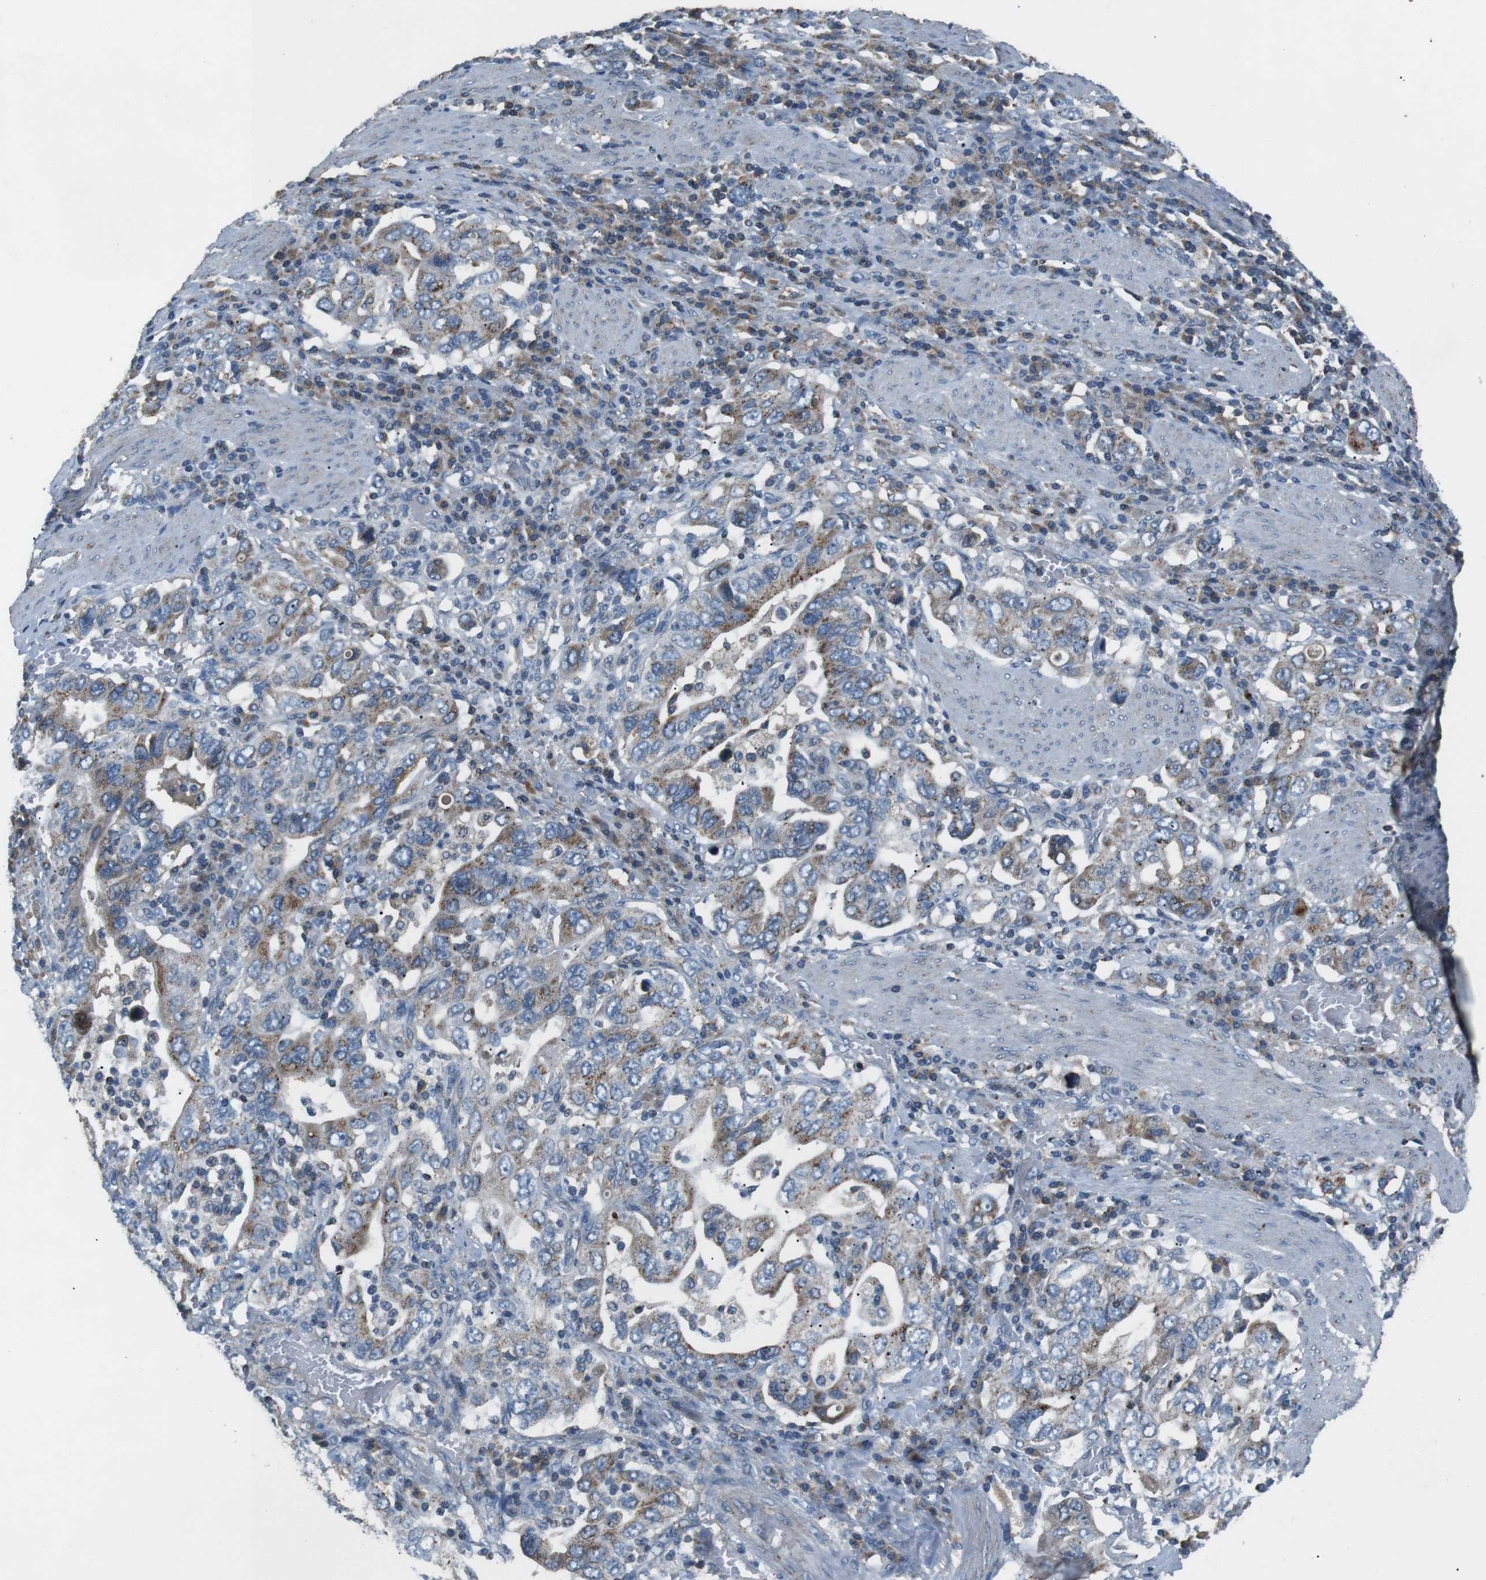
{"staining": {"intensity": "weak", "quantity": "25%-75%", "location": "cytoplasmic/membranous"}, "tissue": "stomach cancer", "cell_type": "Tumor cells", "image_type": "cancer", "snomed": [{"axis": "morphology", "description": "Adenocarcinoma, NOS"}, {"axis": "topography", "description": "Stomach, upper"}], "caption": "This is a micrograph of immunohistochemistry staining of stomach cancer, which shows weak positivity in the cytoplasmic/membranous of tumor cells.", "gene": "FAM3B", "patient": {"sex": "male", "age": 62}}